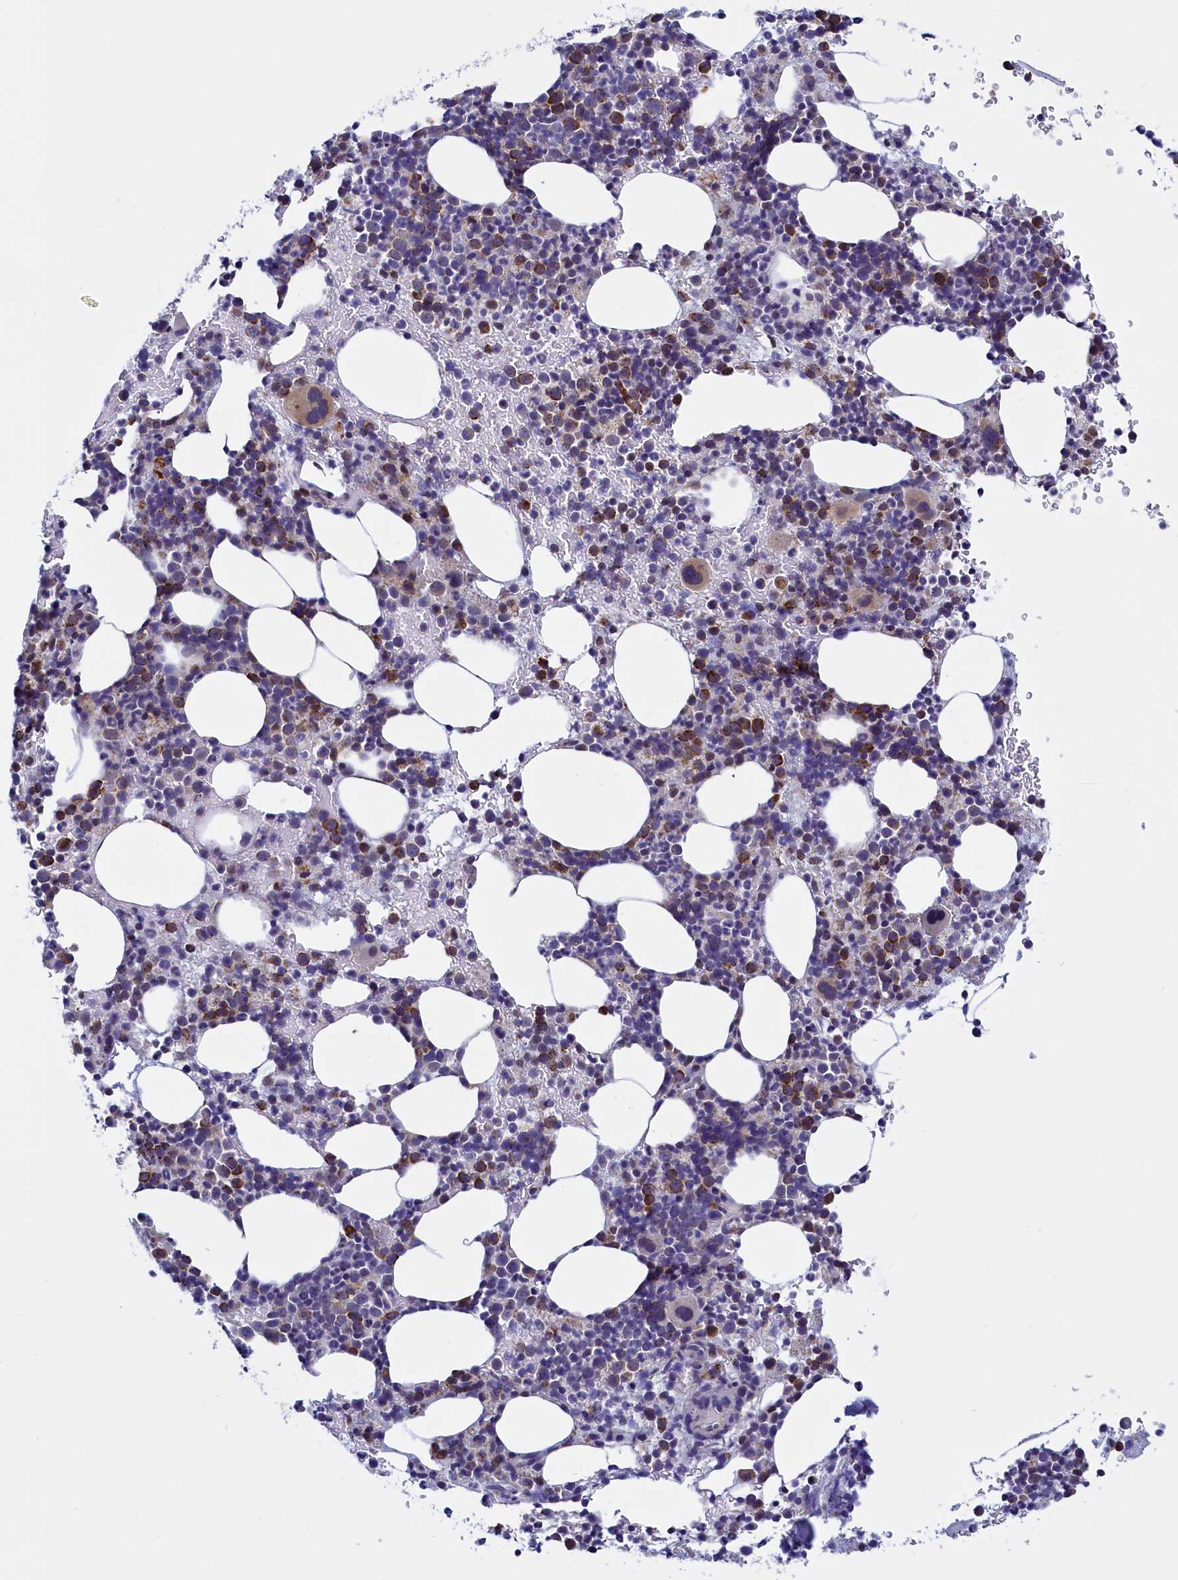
{"staining": {"intensity": "moderate", "quantity": "<25%", "location": "cytoplasmic/membranous"}, "tissue": "bone marrow", "cell_type": "Hematopoietic cells", "image_type": "normal", "snomed": [{"axis": "morphology", "description": "Normal tissue, NOS"}, {"axis": "topography", "description": "Bone marrow"}], "caption": "A brown stain labels moderate cytoplasmic/membranous positivity of a protein in hematopoietic cells of benign human bone marrow. Using DAB (brown) and hematoxylin (blue) stains, captured at high magnification using brightfield microscopy.", "gene": "IFT122", "patient": {"sex": "female", "age": 82}}